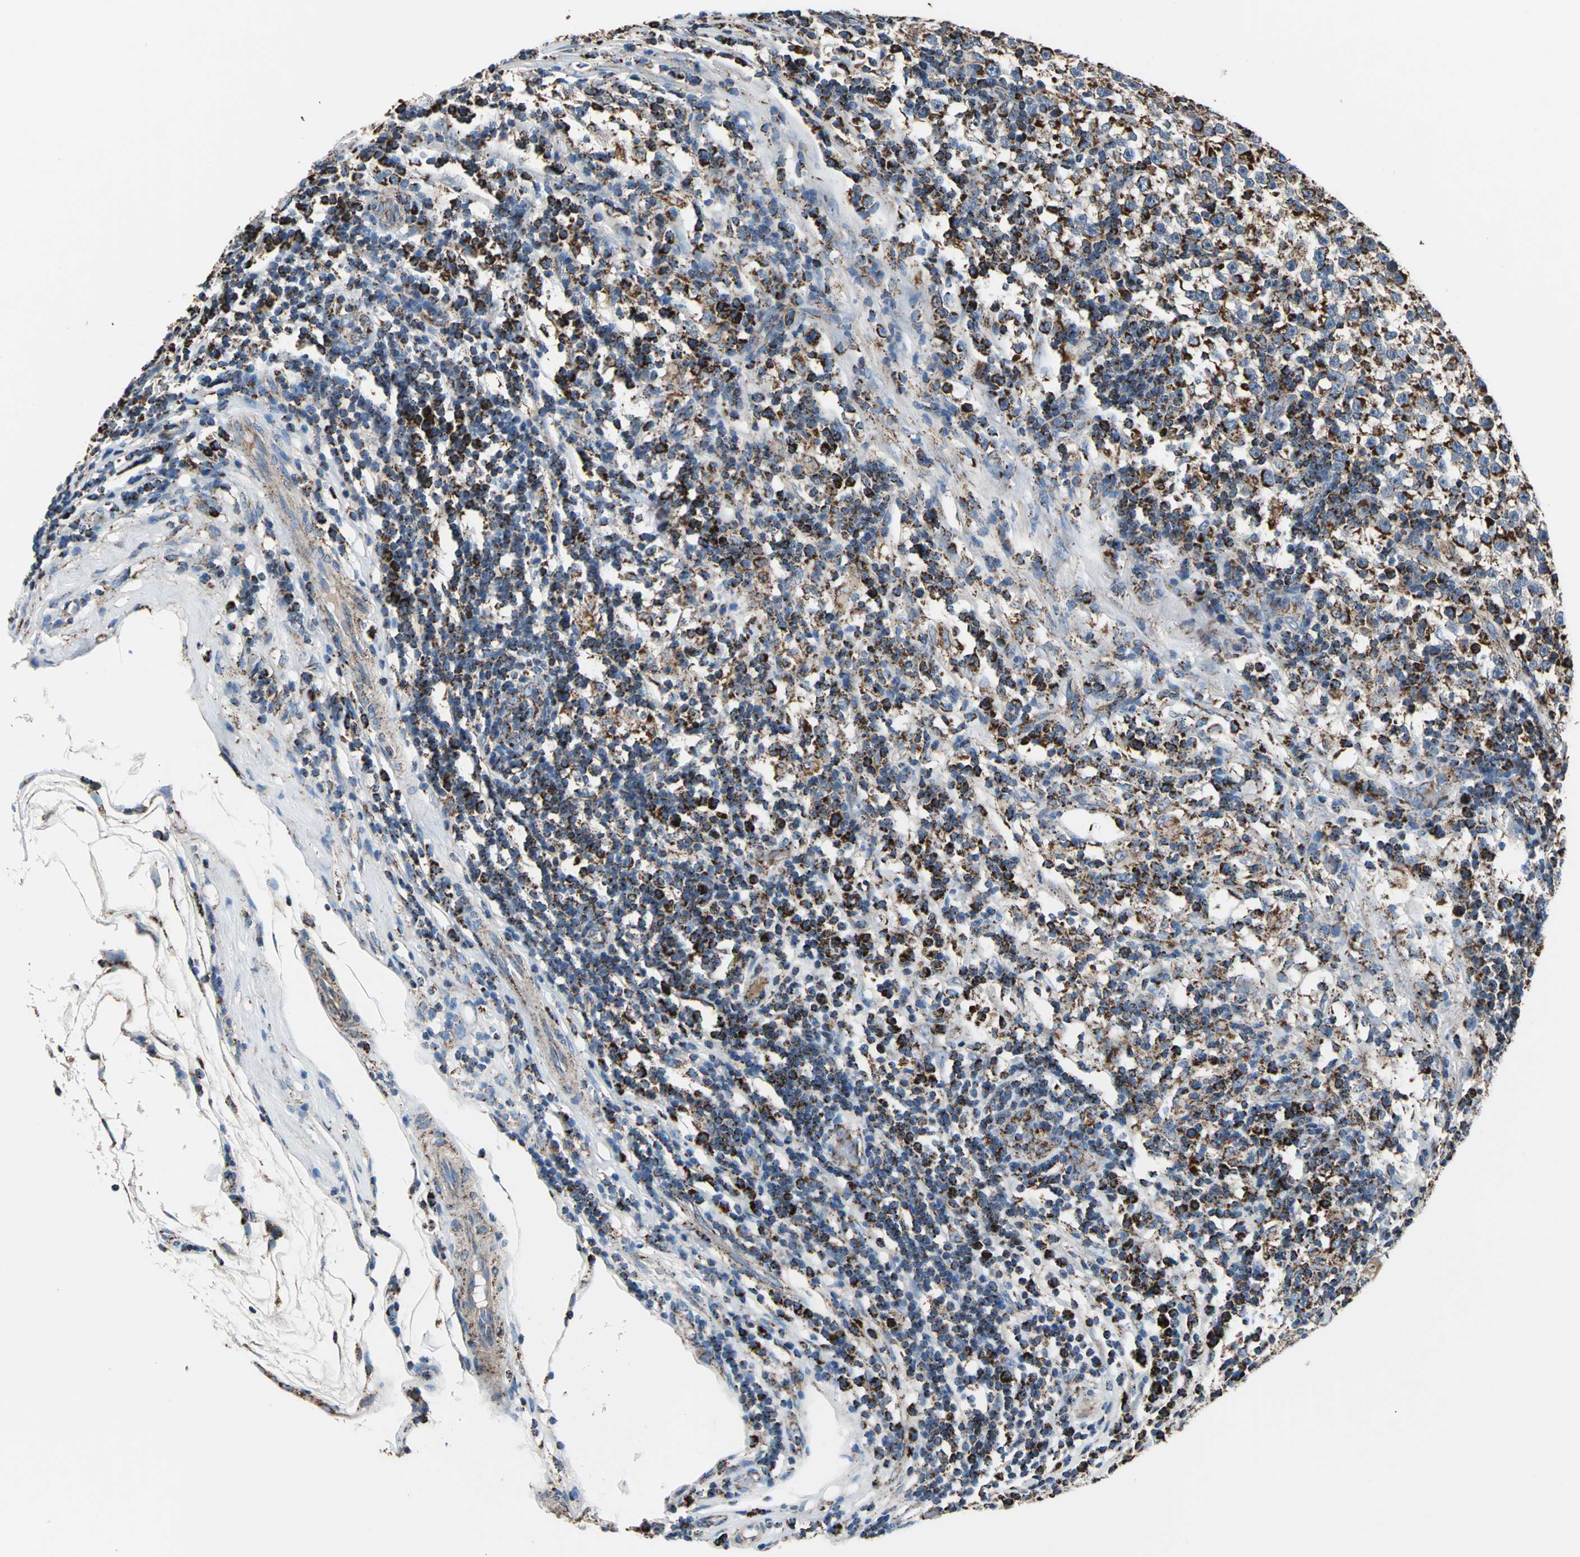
{"staining": {"intensity": "strong", "quantity": ">75%", "location": "cytoplasmic/membranous"}, "tissue": "testis cancer", "cell_type": "Tumor cells", "image_type": "cancer", "snomed": [{"axis": "morphology", "description": "Seminoma, NOS"}, {"axis": "topography", "description": "Testis"}], "caption": "The immunohistochemical stain labels strong cytoplasmic/membranous staining in tumor cells of seminoma (testis) tissue.", "gene": "ECH1", "patient": {"sex": "male", "age": 43}}